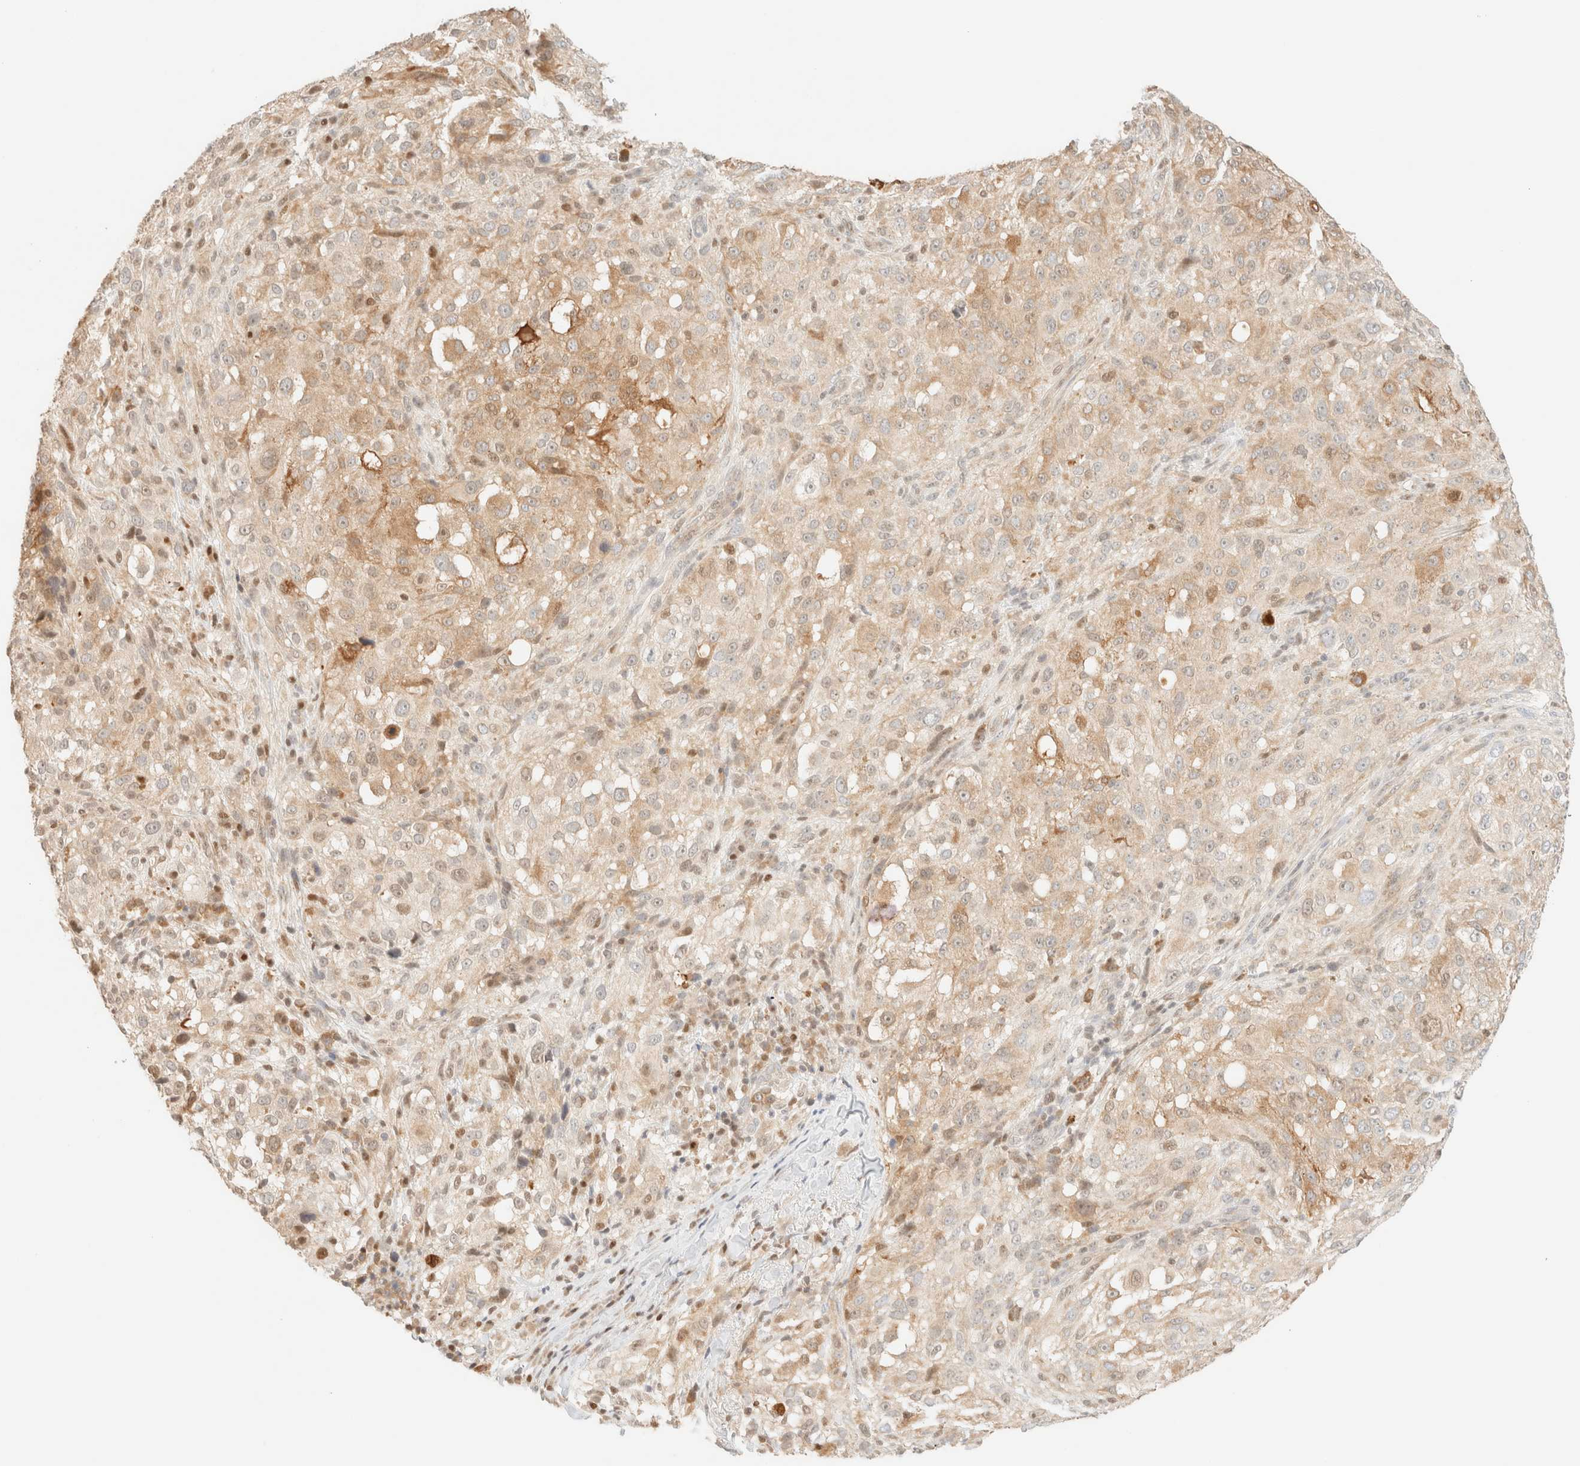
{"staining": {"intensity": "weak", "quantity": "25%-75%", "location": "cytoplasmic/membranous"}, "tissue": "melanoma", "cell_type": "Tumor cells", "image_type": "cancer", "snomed": [{"axis": "morphology", "description": "Necrosis, NOS"}, {"axis": "morphology", "description": "Malignant melanoma, NOS"}, {"axis": "topography", "description": "Skin"}], "caption": "Immunohistochemical staining of human melanoma exhibits weak cytoplasmic/membranous protein staining in approximately 25%-75% of tumor cells.", "gene": "TSR1", "patient": {"sex": "female", "age": 87}}